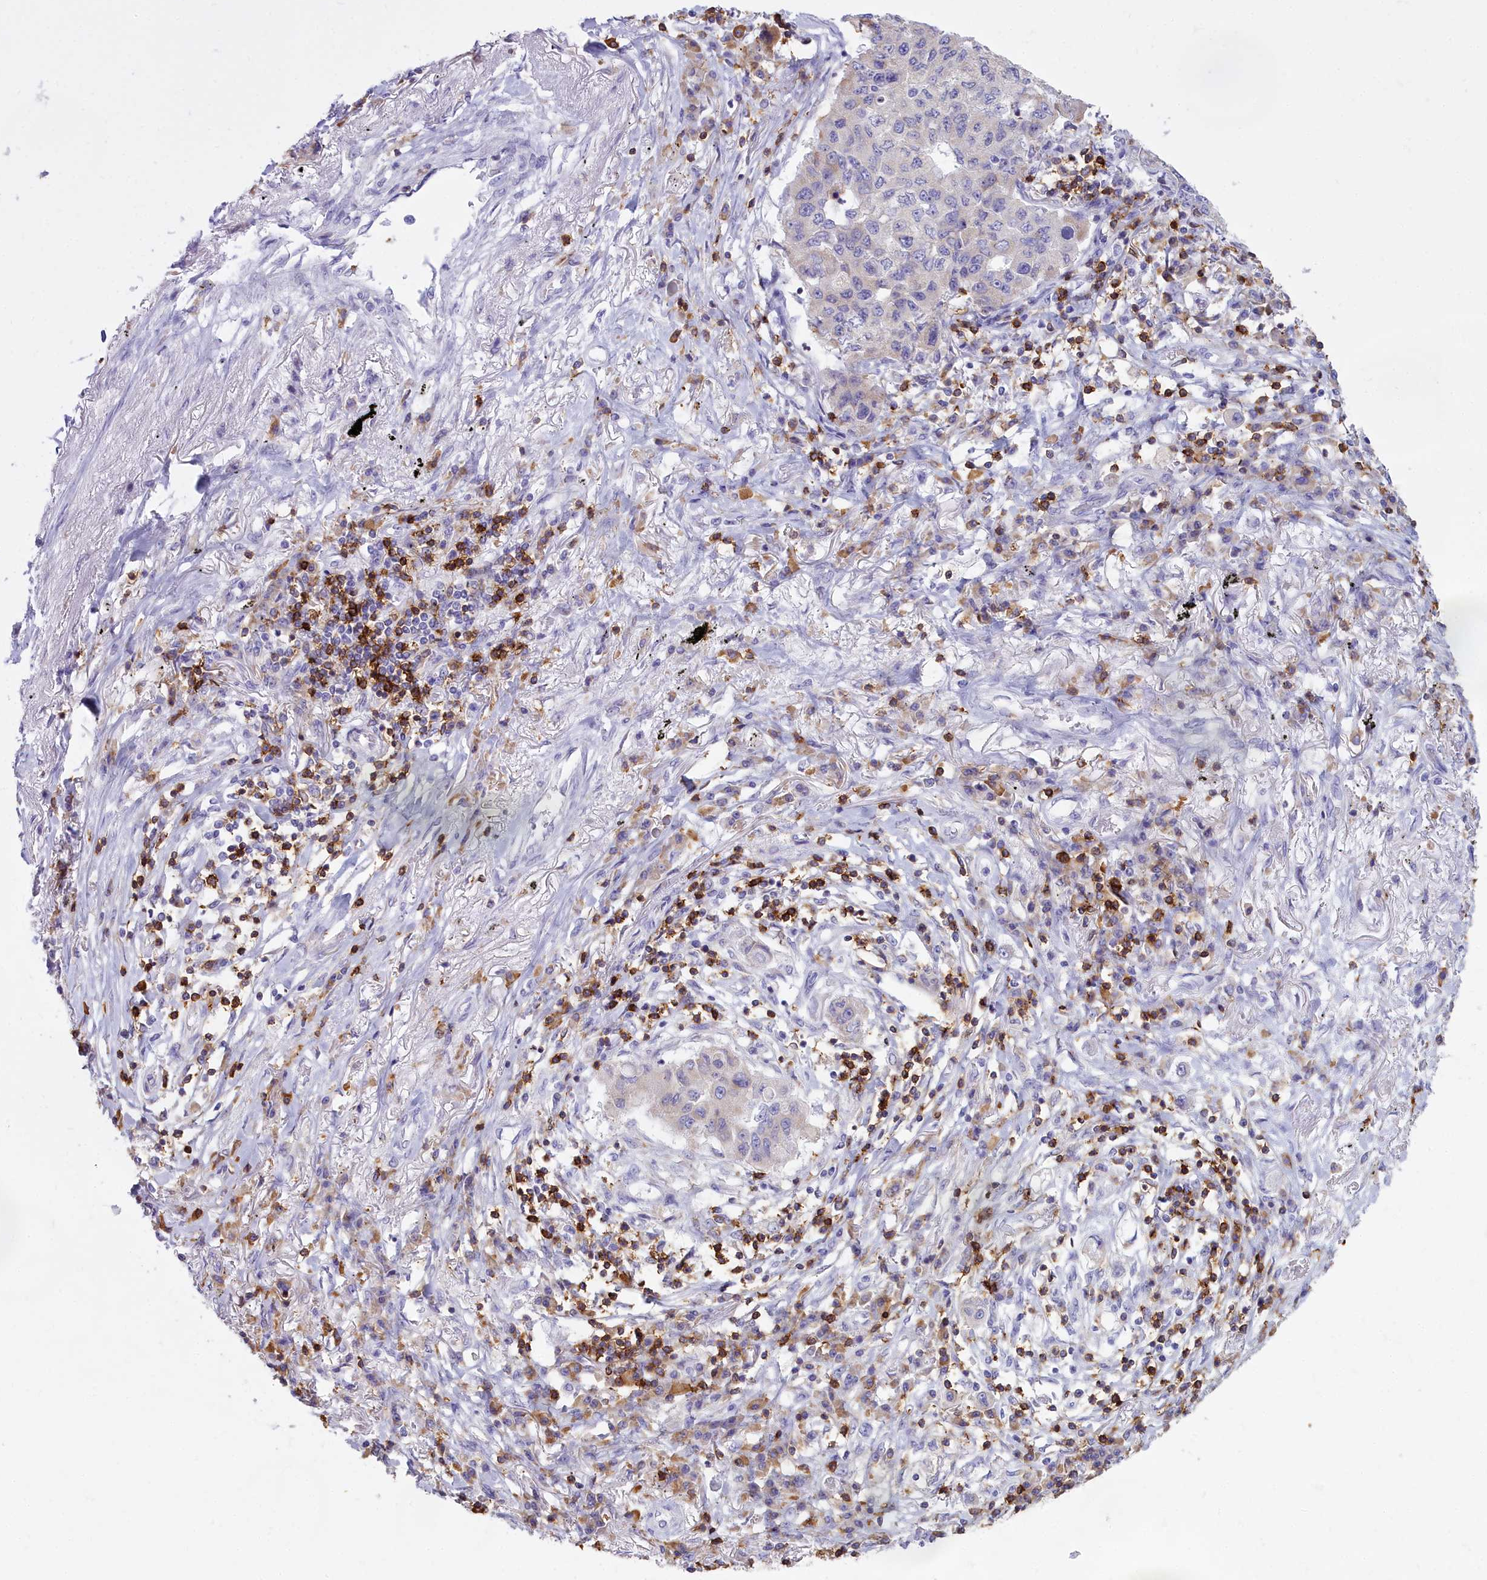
{"staining": {"intensity": "negative", "quantity": "none", "location": "none"}, "tissue": "lung cancer", "cell_type": "Tumor cells", "image_type": "cancer", "snomed": [{"axis": "morphology", "description": "Squamous cell carcinoma, NOS"}, {"axis": "topography", "description": "Lung"}], "caption": "Immunohistochemistry of lung squamous cell carcinoma exhibits no expression in tumor cells.", "gene": "CD5", "patient": {"sex": "male", "age": 74}}